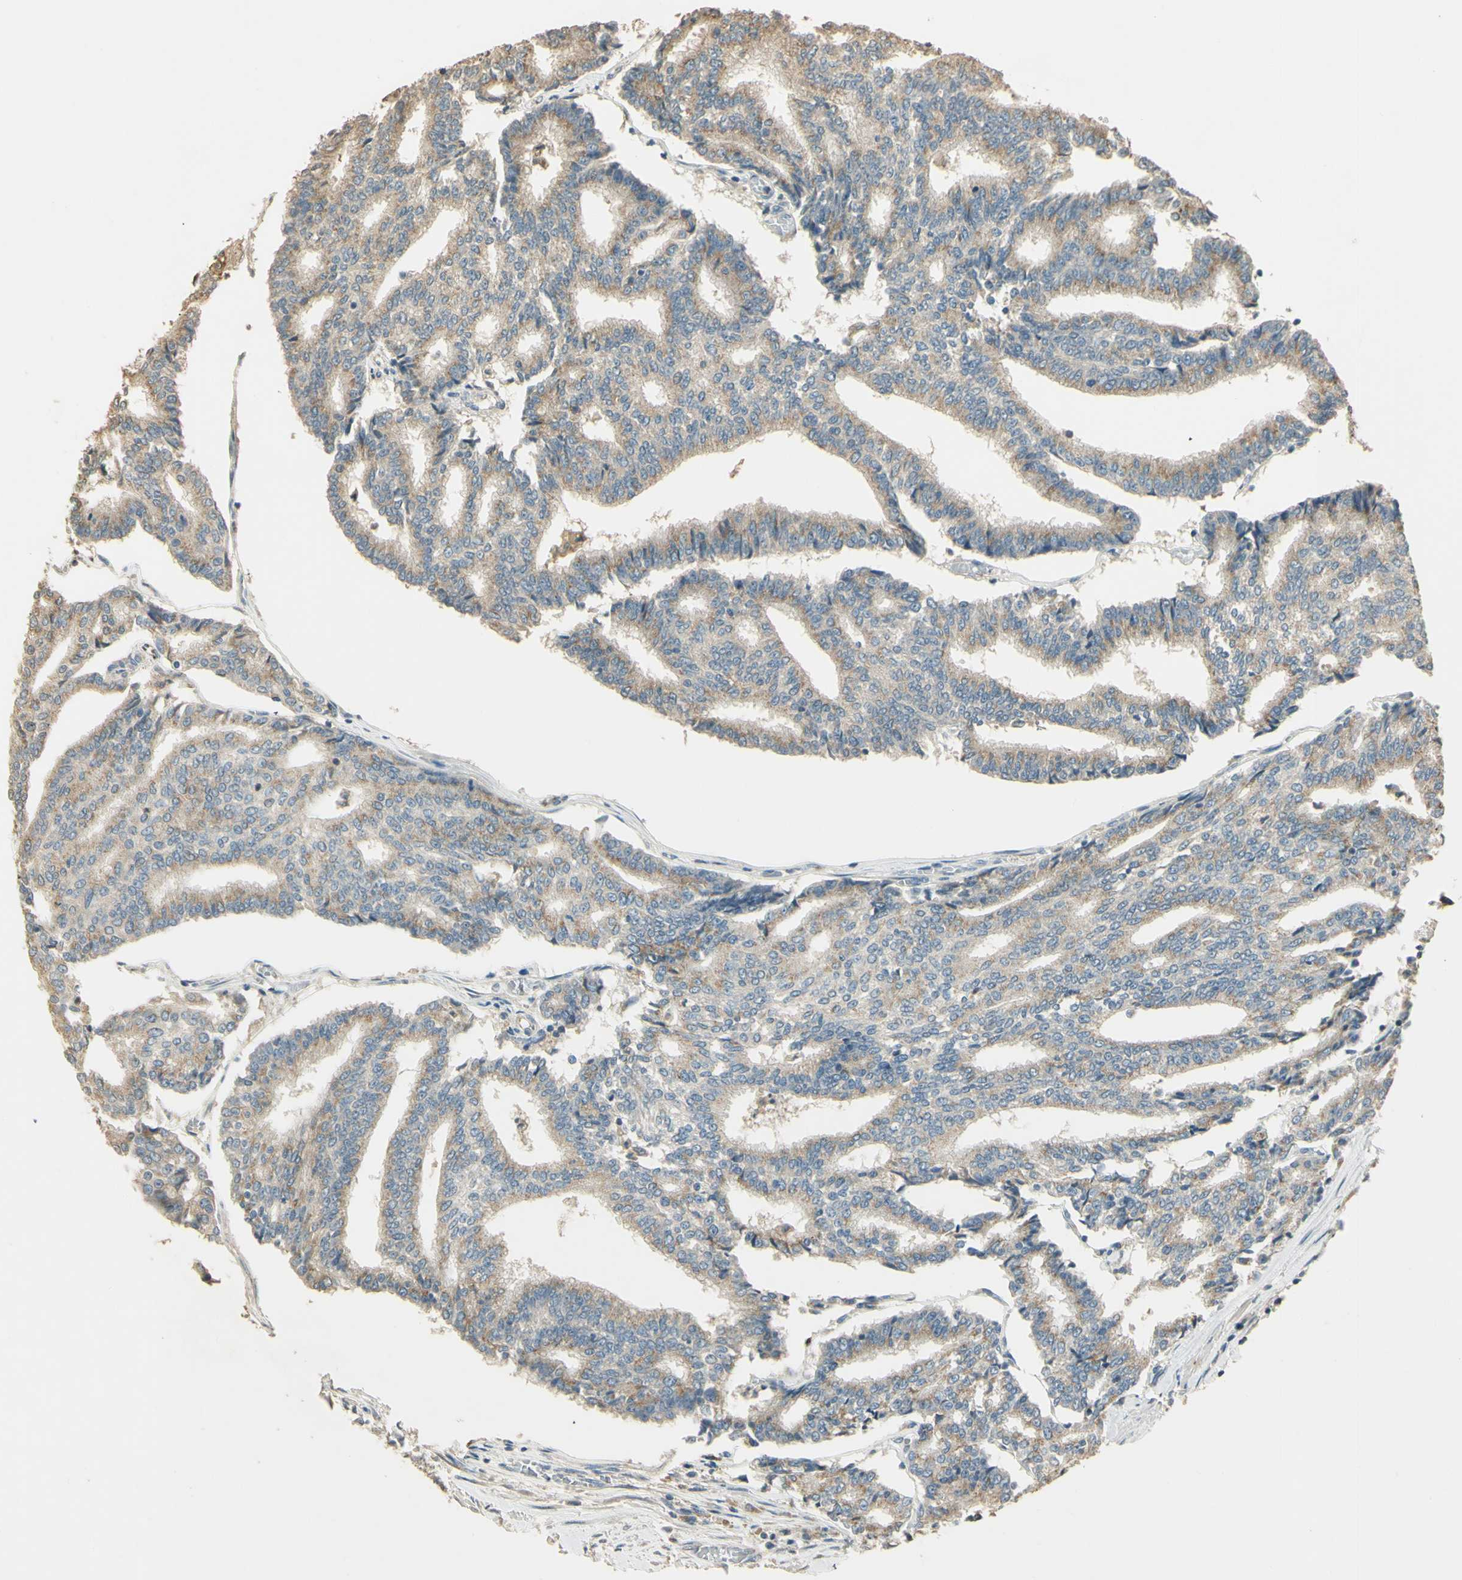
{"staining": {"intensity": "weak", "quantity": ">75%", "location": "cytoplasmic/membranous"}, "tissue": "prostate cancer", "cell_type": "Tumor cells", "image_type": "cancer", "snomed": [{"axis": "morphology", "description": "Adenocarcinoma, High grade"}, {"axis": "topography", "description": "Prostate"}], "caption": "Prostate cancer was stained to show a protein in brown. There is low levels of weak cytoplasmic/membranous expression in about >75% of tumor cells.", "gene": "UXS1", "patient": {"sex": "male", "age": 55}}